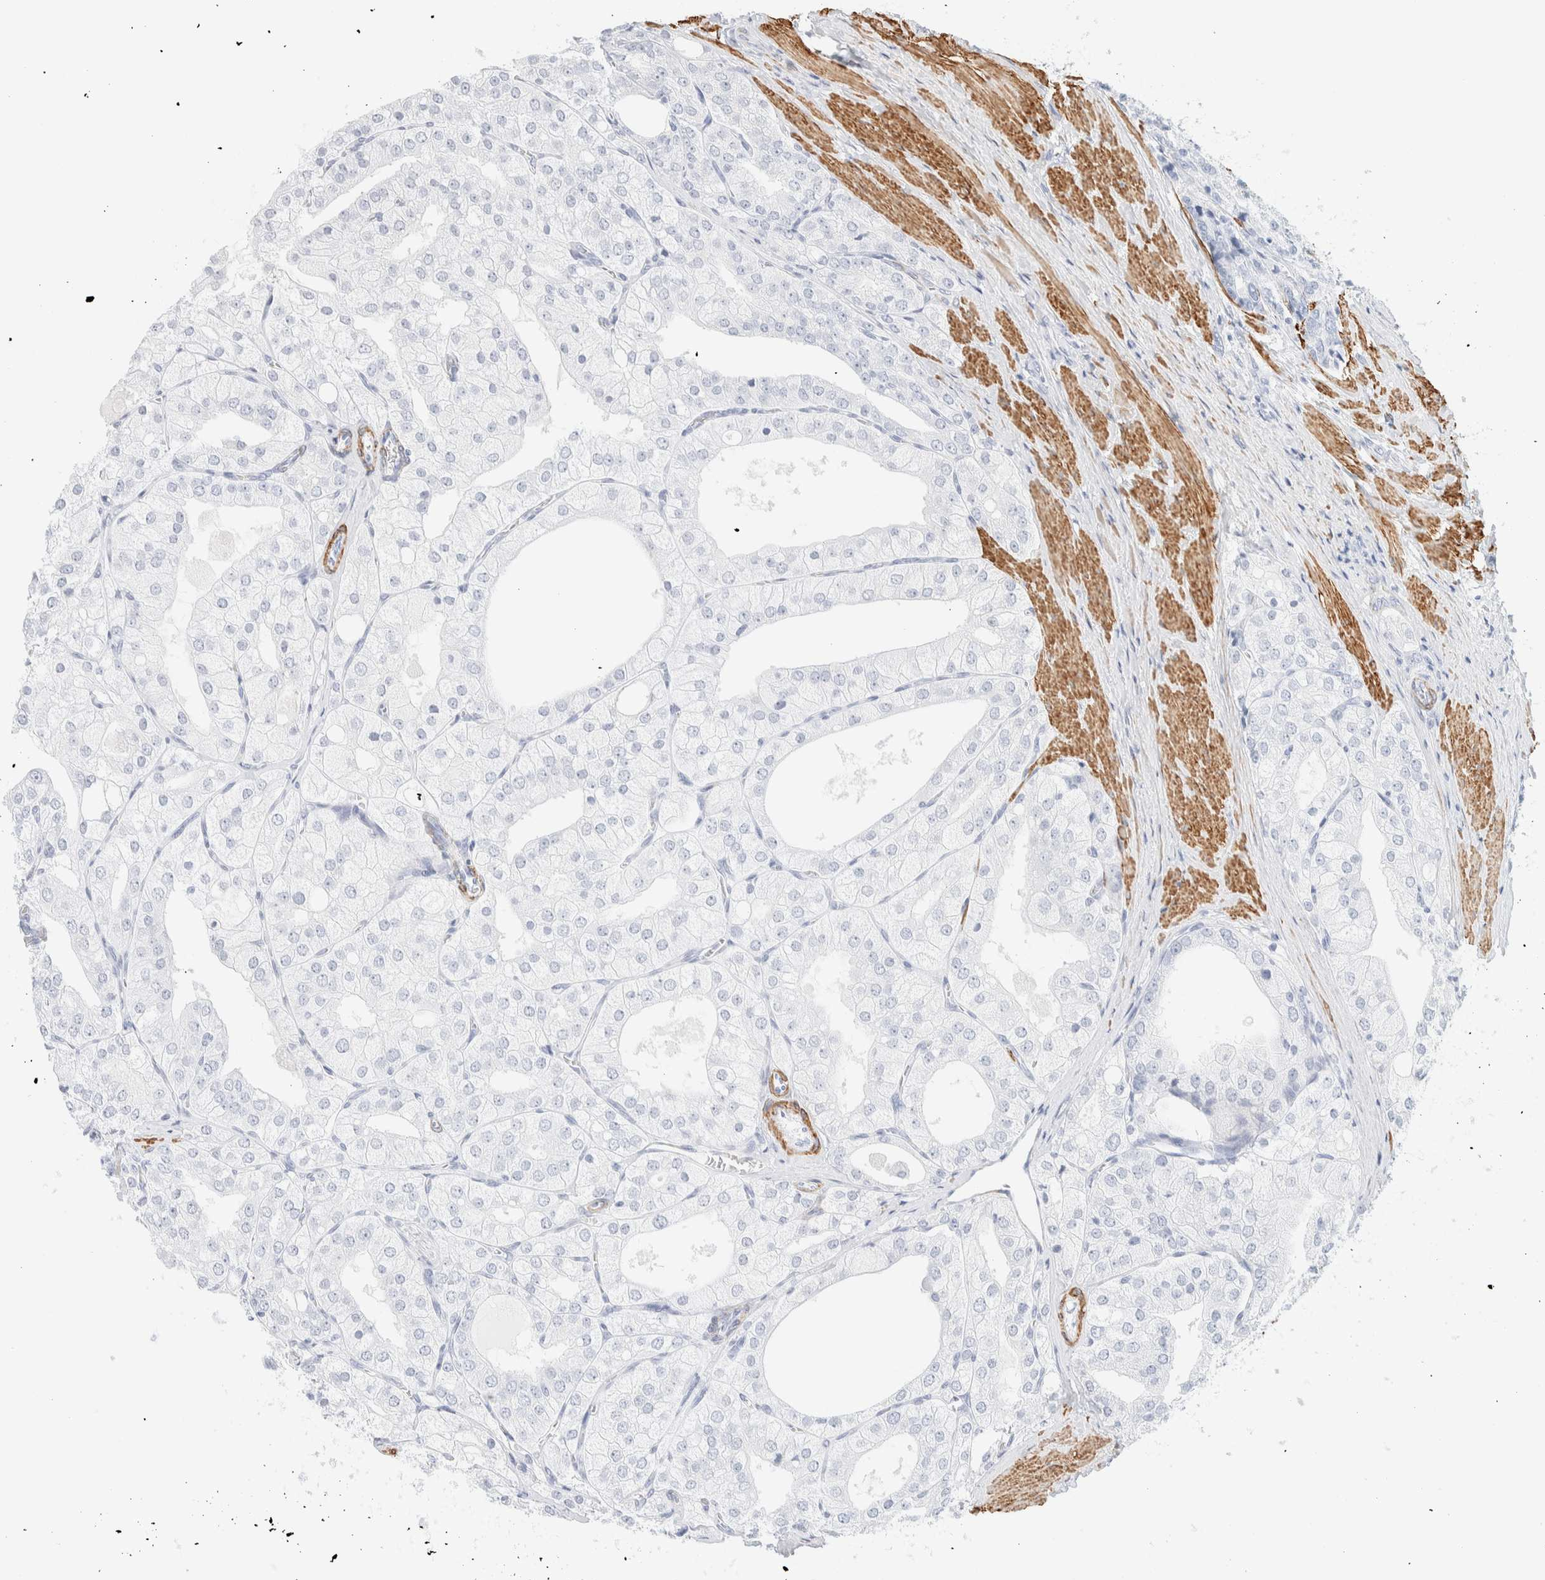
{"staining": {"intensity": "negative", "quantity": "none", "location": "none"}, "tissue": "prostate cancer", "cell_type": "Tumor cells", "image_type": "cancer", "snomed": [{"axis": "morphology", "description": "Adenocarcinoma, High grade"}, {"axis": "topography", "description": "Prostate"}], "caption": "The immunohistochemistry (IHC) photomicrograph has no significant staining in tumor cells of prostate cancer (high-grade adenocarcinoma) tissue.", "gene": "AFMID", "patient": {"sex": "male", "age": 50}}